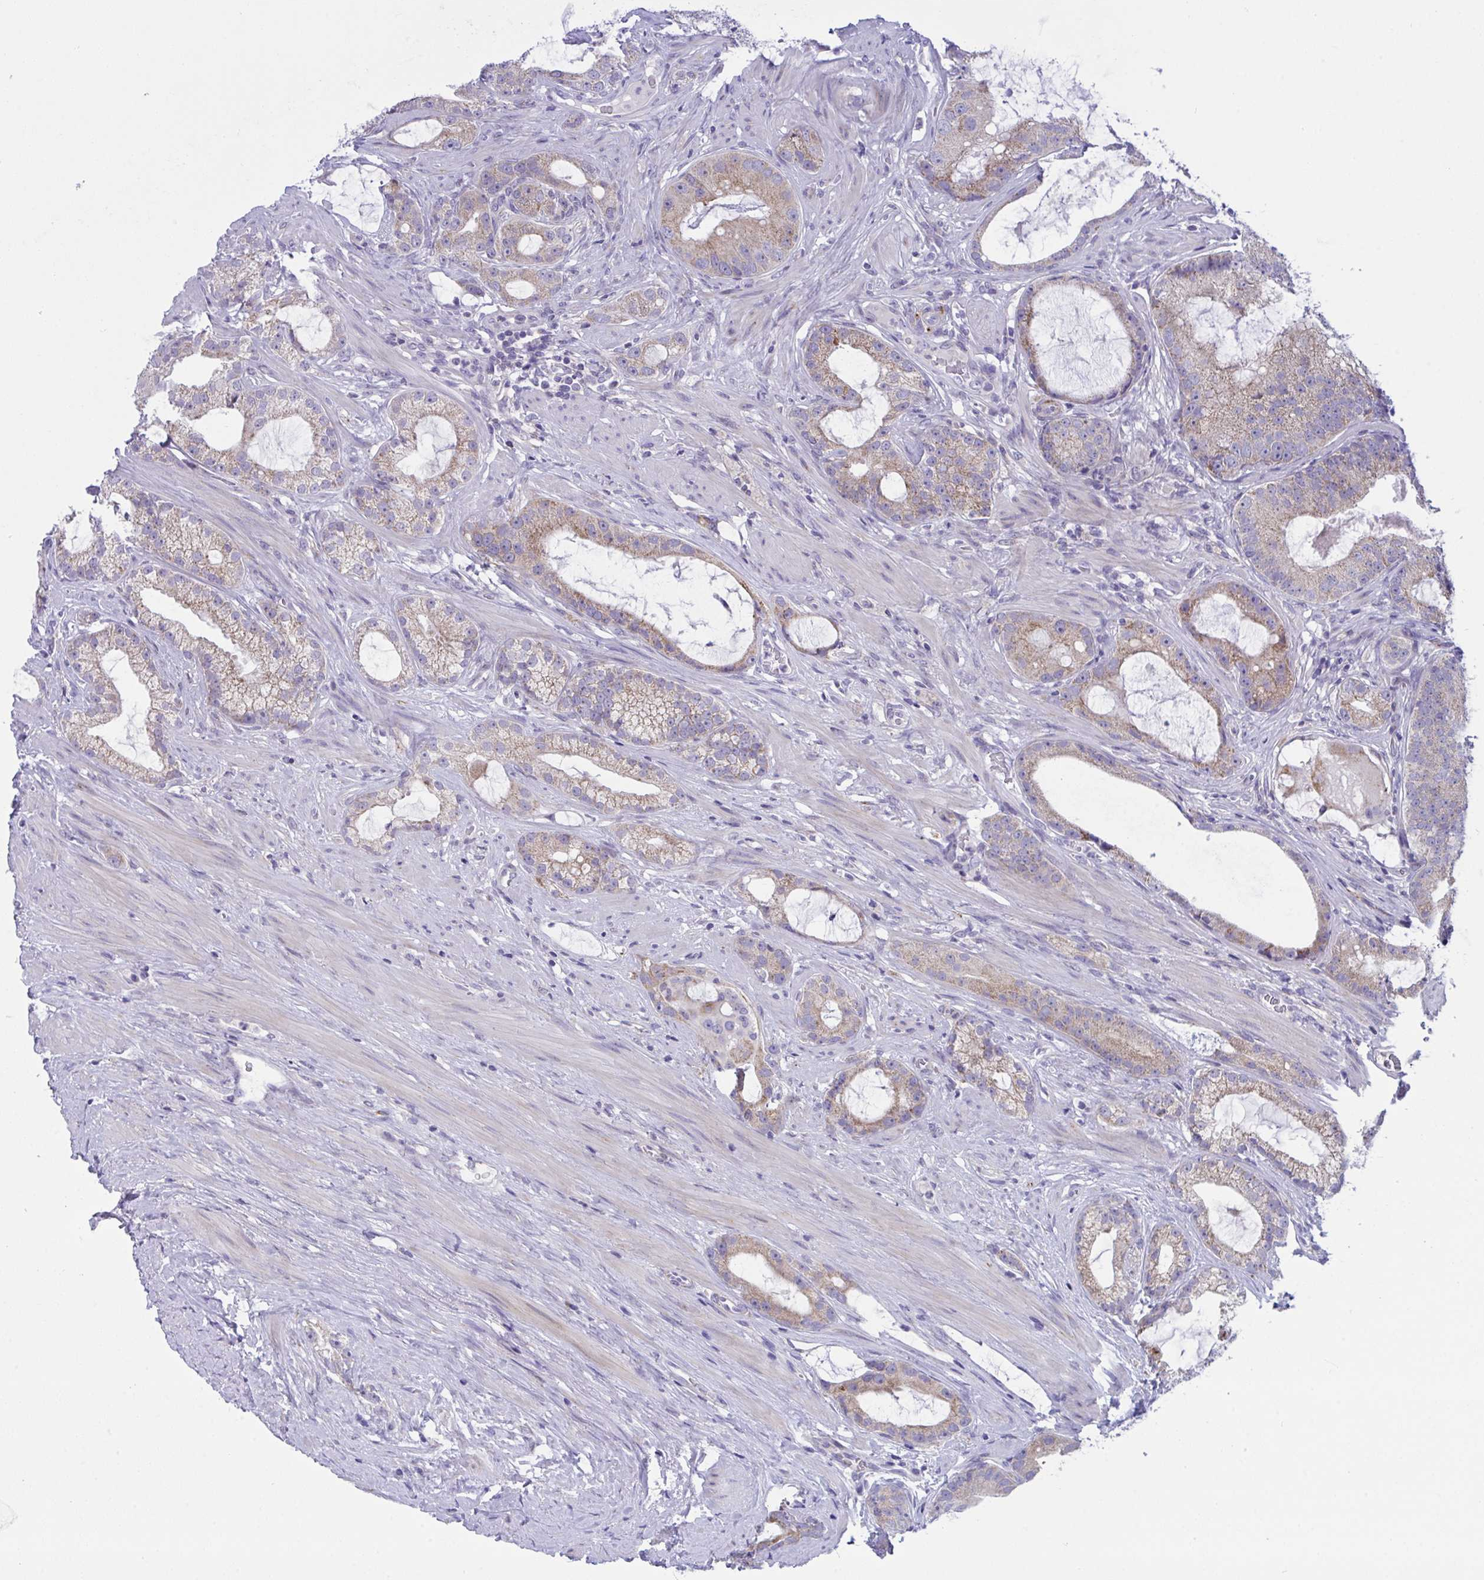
{"staining": {"intensity": "weak", "quantity": "25%-75%", "location": "cytoplasmic/membranous"}, "tissue": "prostate cancer", "cell_type": "Tumor cells", "image_type": "cancer", "snomed": [{"axis": "morphology", "description": "Adenocarcinoma, High grade"}, {"axis": "topography", "description": "Prostate"}], "caption": "Immunohistochemical staining of prostate adenocarcinoma (high-grade) demonstrates weak cytoplasmic/membranous protein expression in approximately 25%-75% of tumor cells.", "gene": "DTX3", "patient": {"sex": "male", "age": 65}}